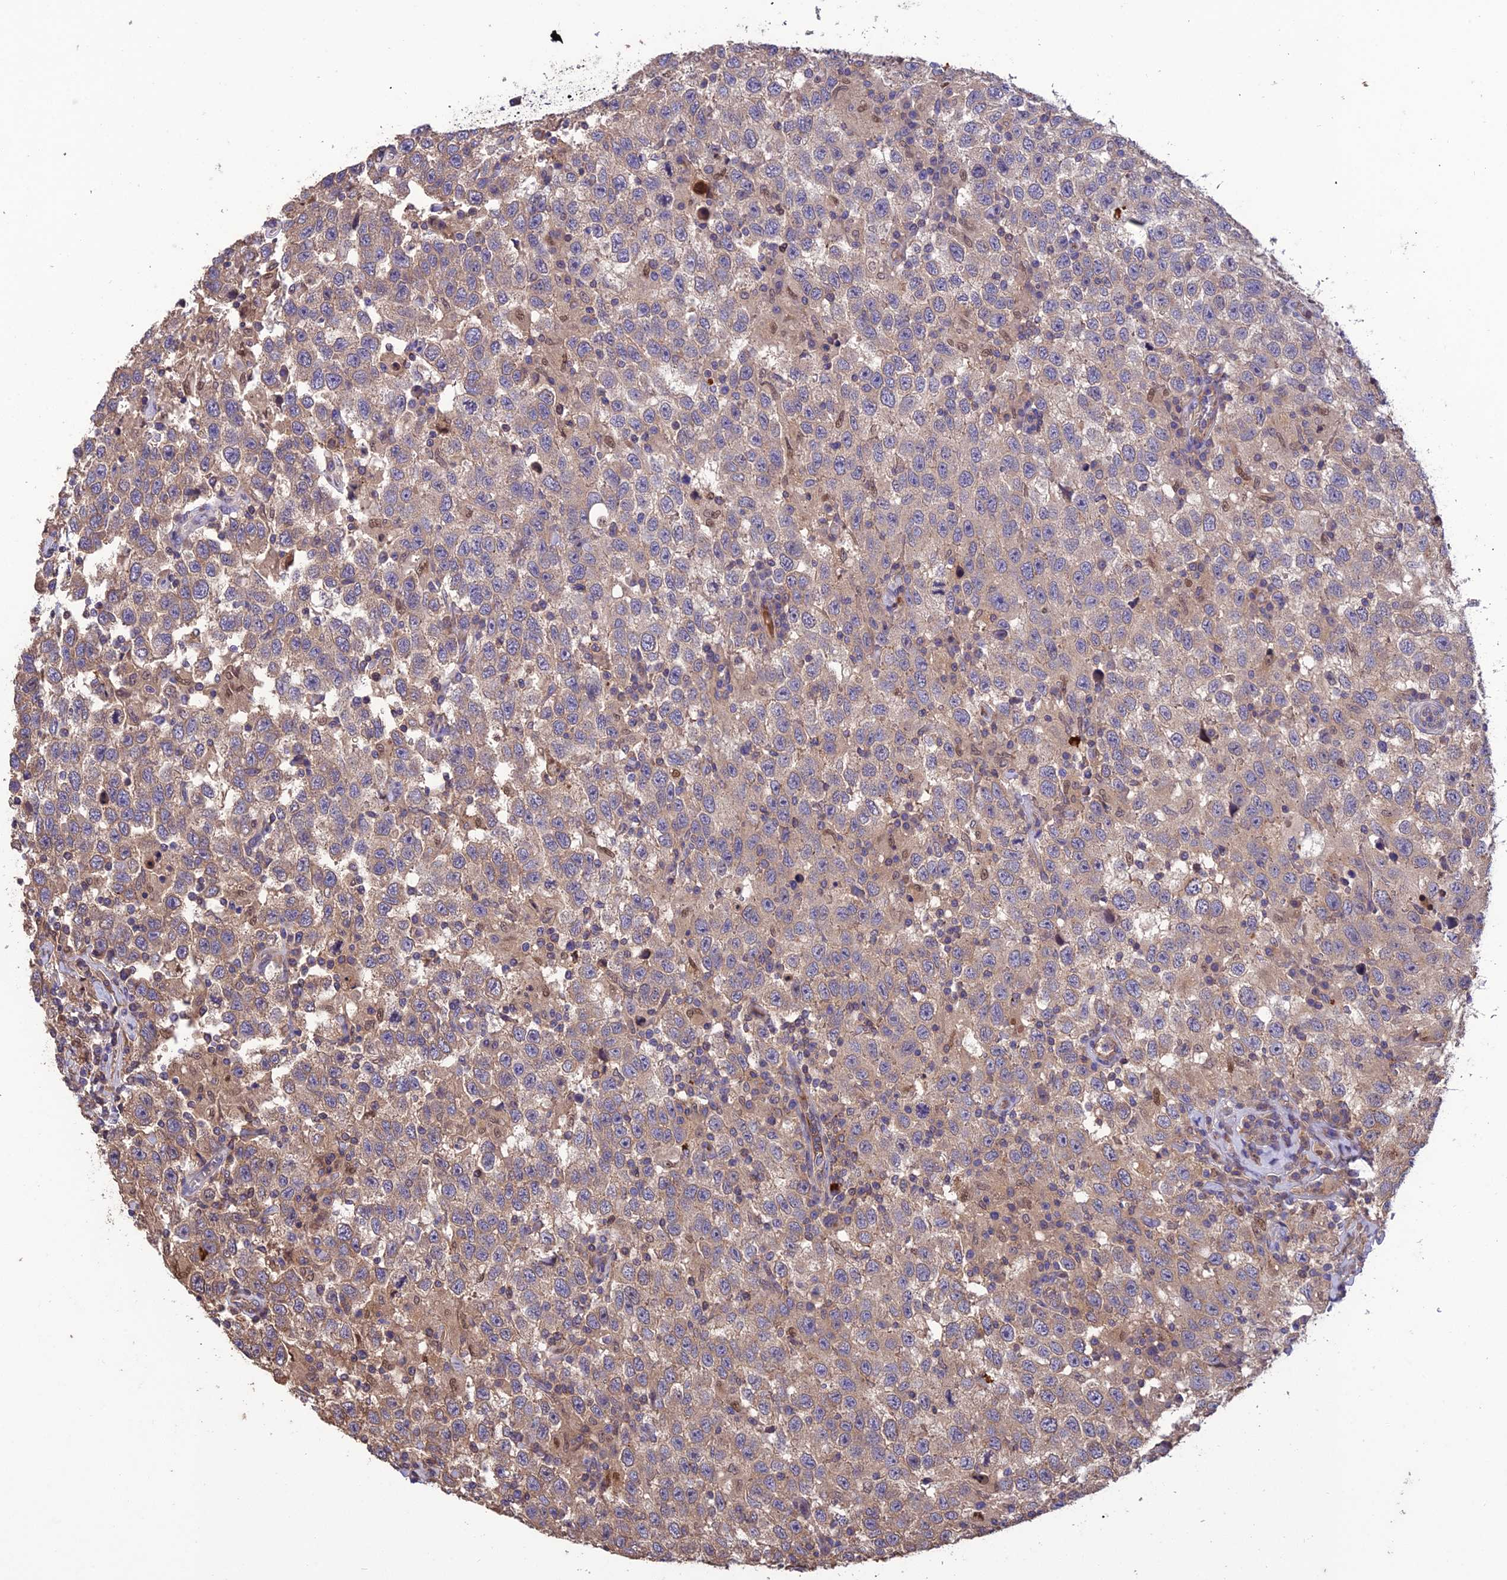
{"staining": {"intensity": "weak", "quantity": ">75%", "location": "cytoplasmic/membranous"}, "tissue": "testis cancer", "cell_type": "Tumor cells", "image_type": "cancer", "snomed": [{"axis": "morphology", "description": "Seminoma, NOS"}, {"axis": "topography", "description": "Testis"}], "caption": "Testis cancer (seminoma) stained with immunohistochemistry displays weak cytoplasmic/membranous staining in about >75% of tumor cells.", "gene": "MIOS", "patient": {"sex": "male", "age": 41}}